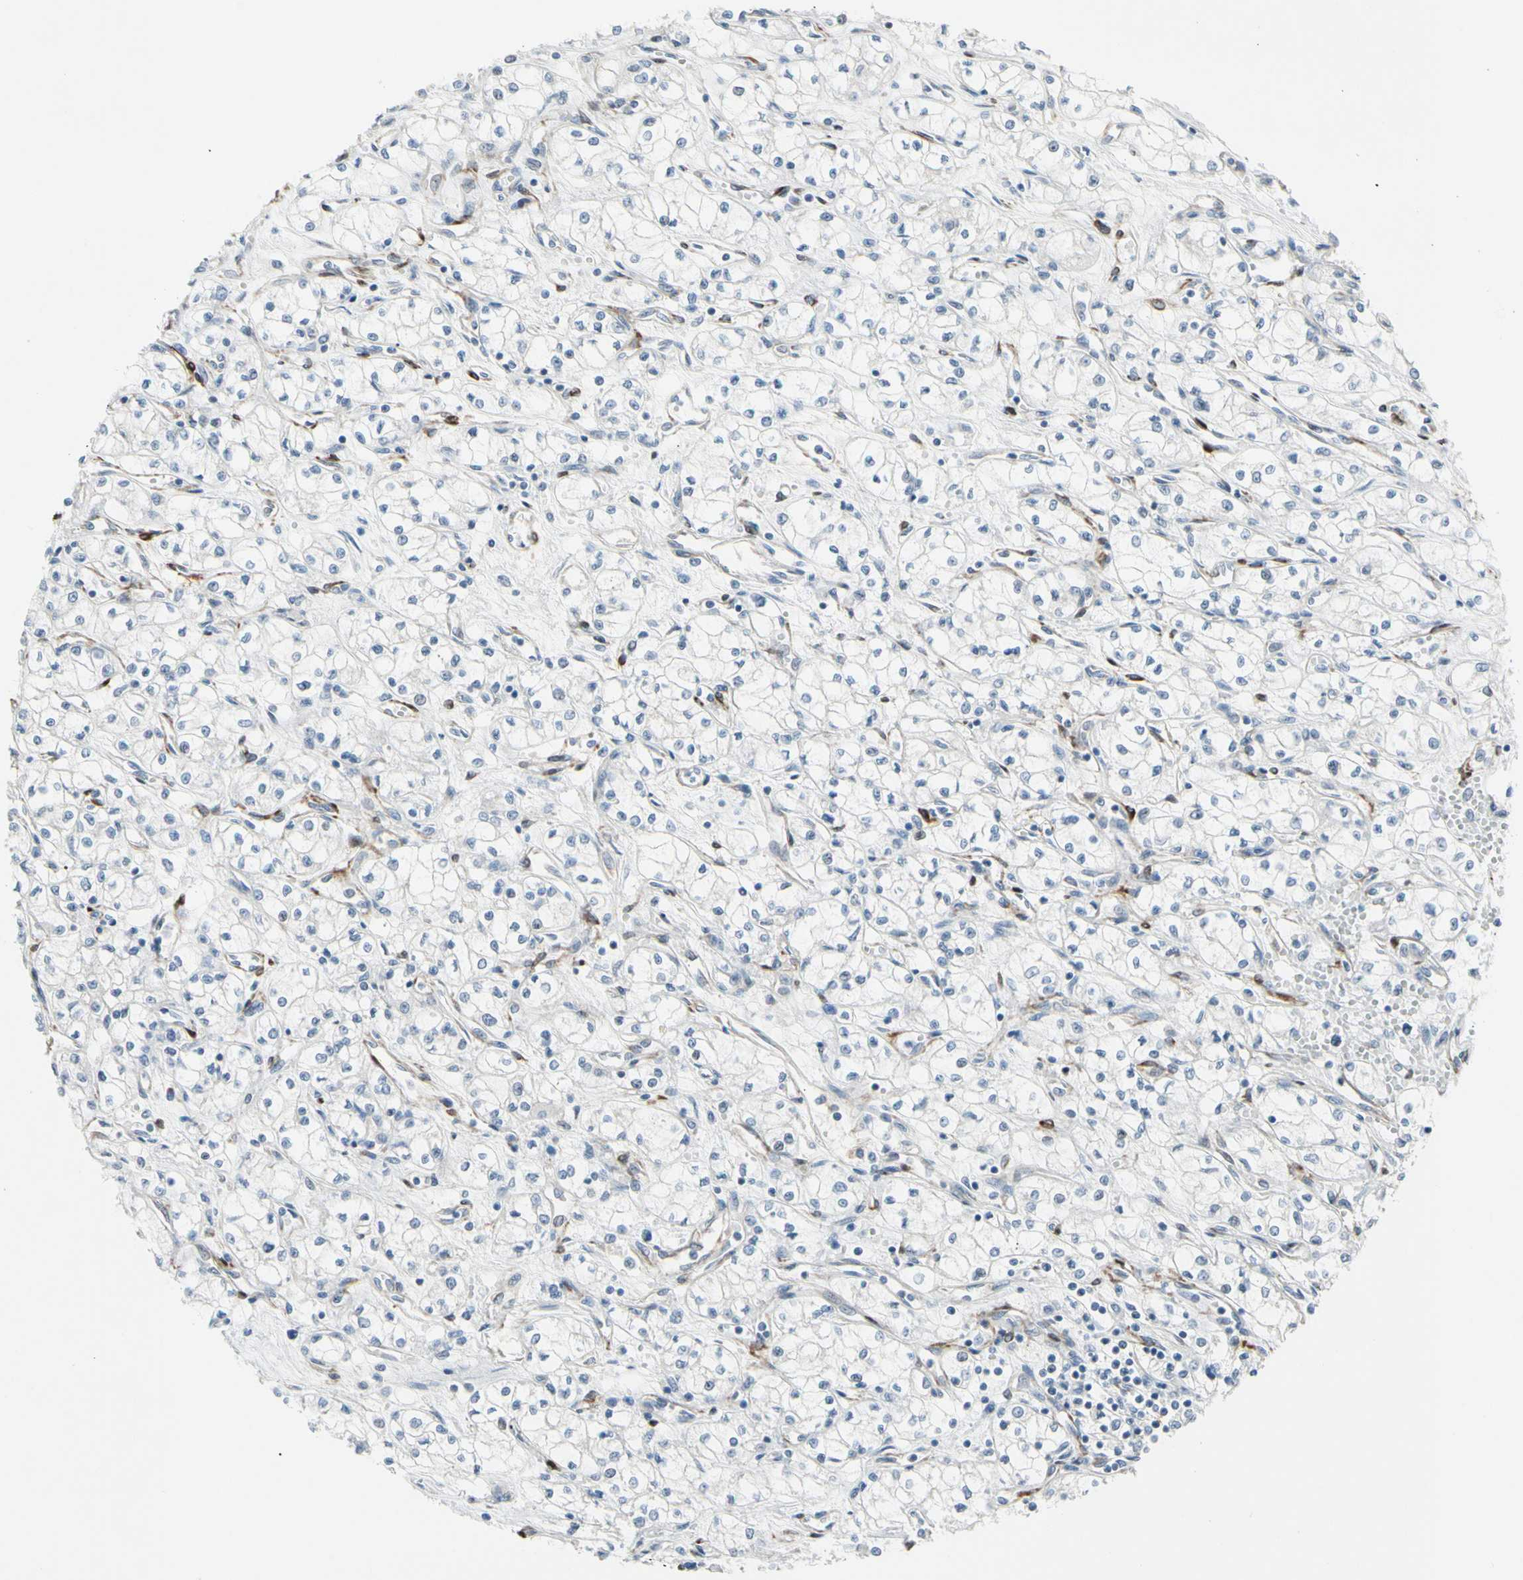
{"staining": {"intensity": "negative", "quantity": "none", "location": "none"}, "tissue": "renal cancer", "cell_type": "Tumor cells", "image_type": "cancer", "snomed": [{"axis": "morphology", "description": "Normal tissue, NOS"}, {"axis": "morphology", "description": "Adenocarcinoma, NOS"}, {"axis": "topography", "description": "Kidney"}], "caption": "Immunohistochemistry of renal cancer shows no staining in tumor cells.", "gene": "MAP2", "patient": {"sex": "male", "age": 59}}